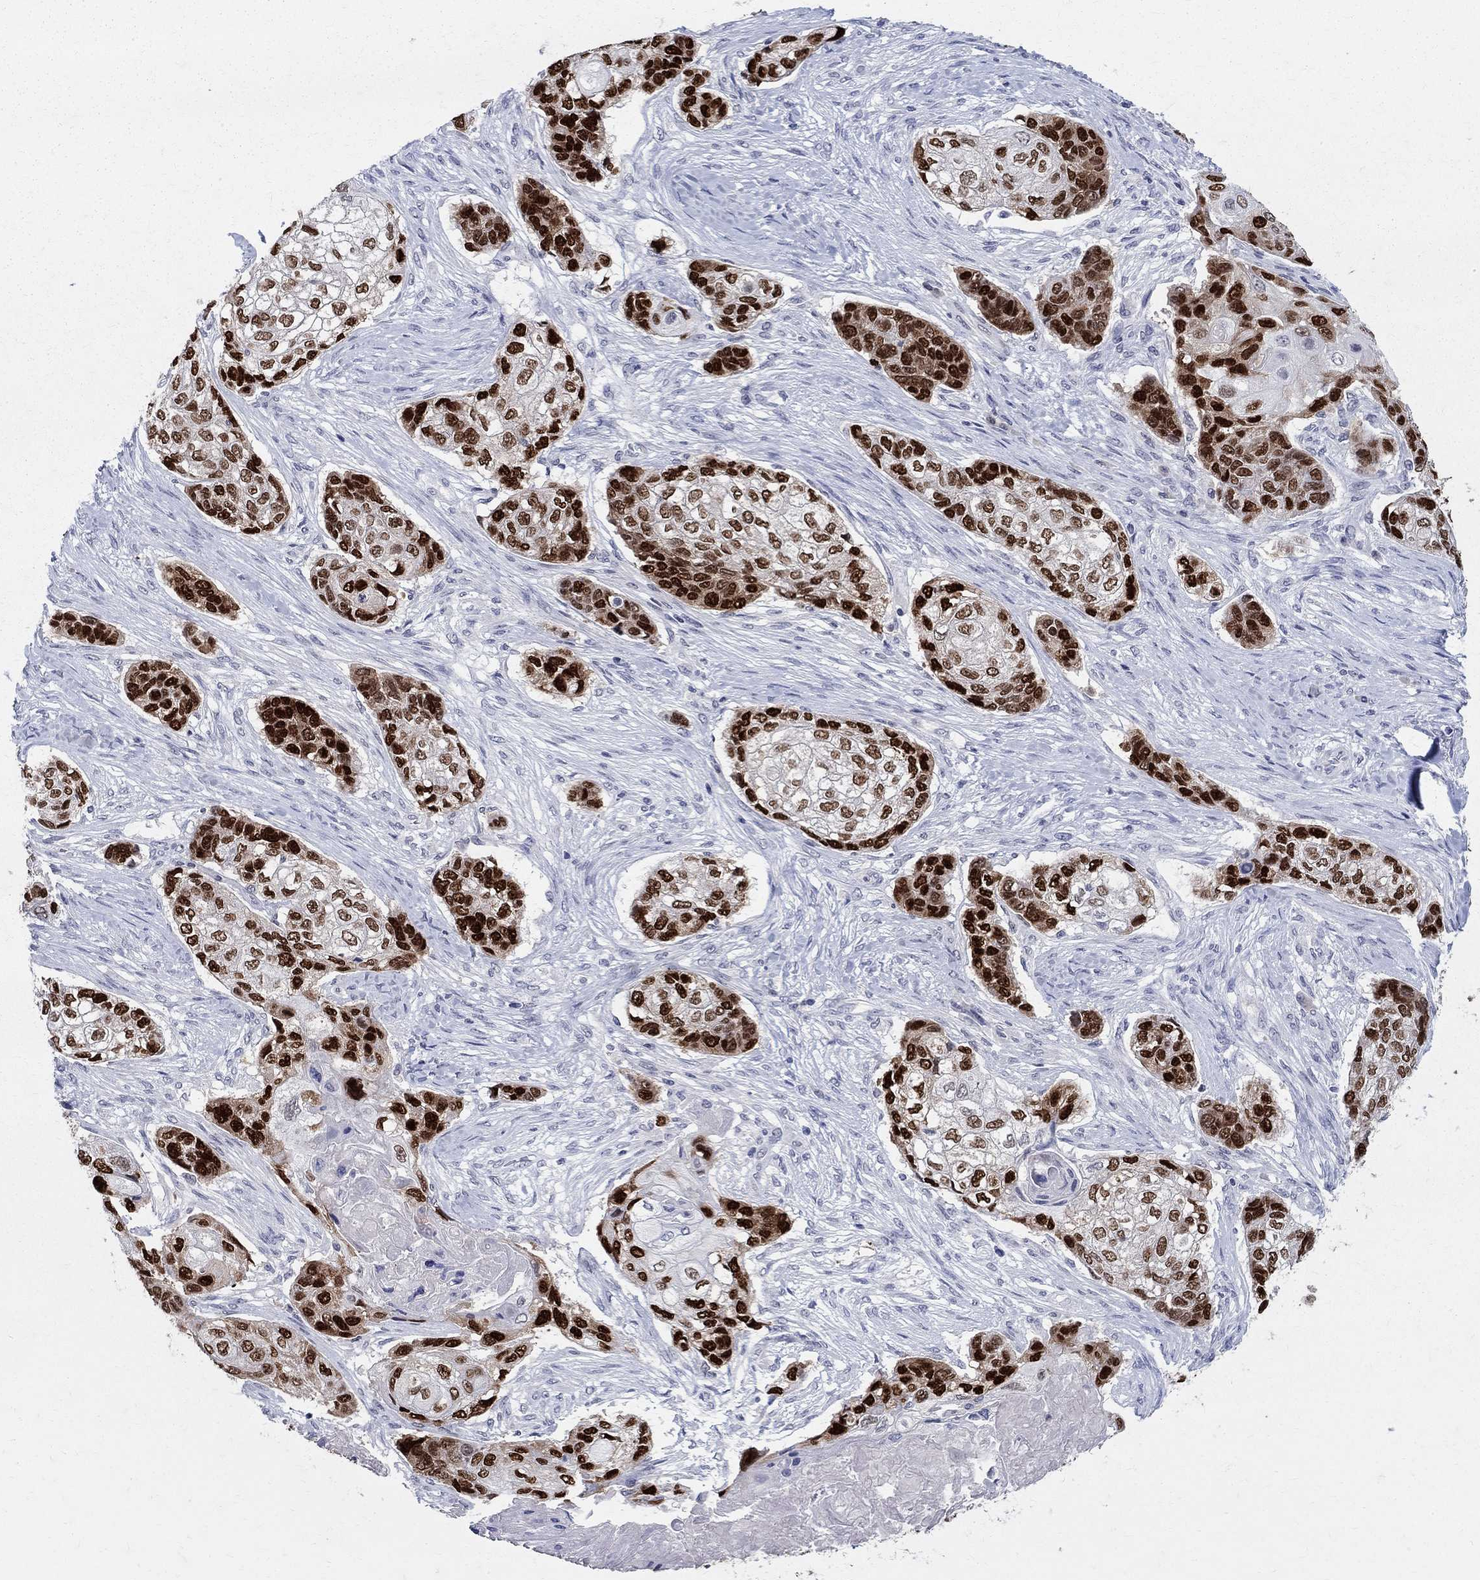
{"staining": {"intensity": "strong", "quantity": ">75%", "location": "nuclear"}, "tissue": "lung cancer", "cell_type": "Tumor cells", "image_type": "cancer", "snomed": [{"axis": "morphology", "description": "Normal tissue, NOS"}, {"axis": "morphology", "description": "Squamous cell carcinoma, NOS"}, {"axis": "topography", "description": "Bronchus"}, {"axis": "topography", "description": "Lung"}], "caption": "Immunohistochemical staining of lung cancer shows high levels of strong nuclear protein expression in approximately >75% of tumor cells.", "gene": "SOX2", "patient": {"sex": "male", "age": 69}}